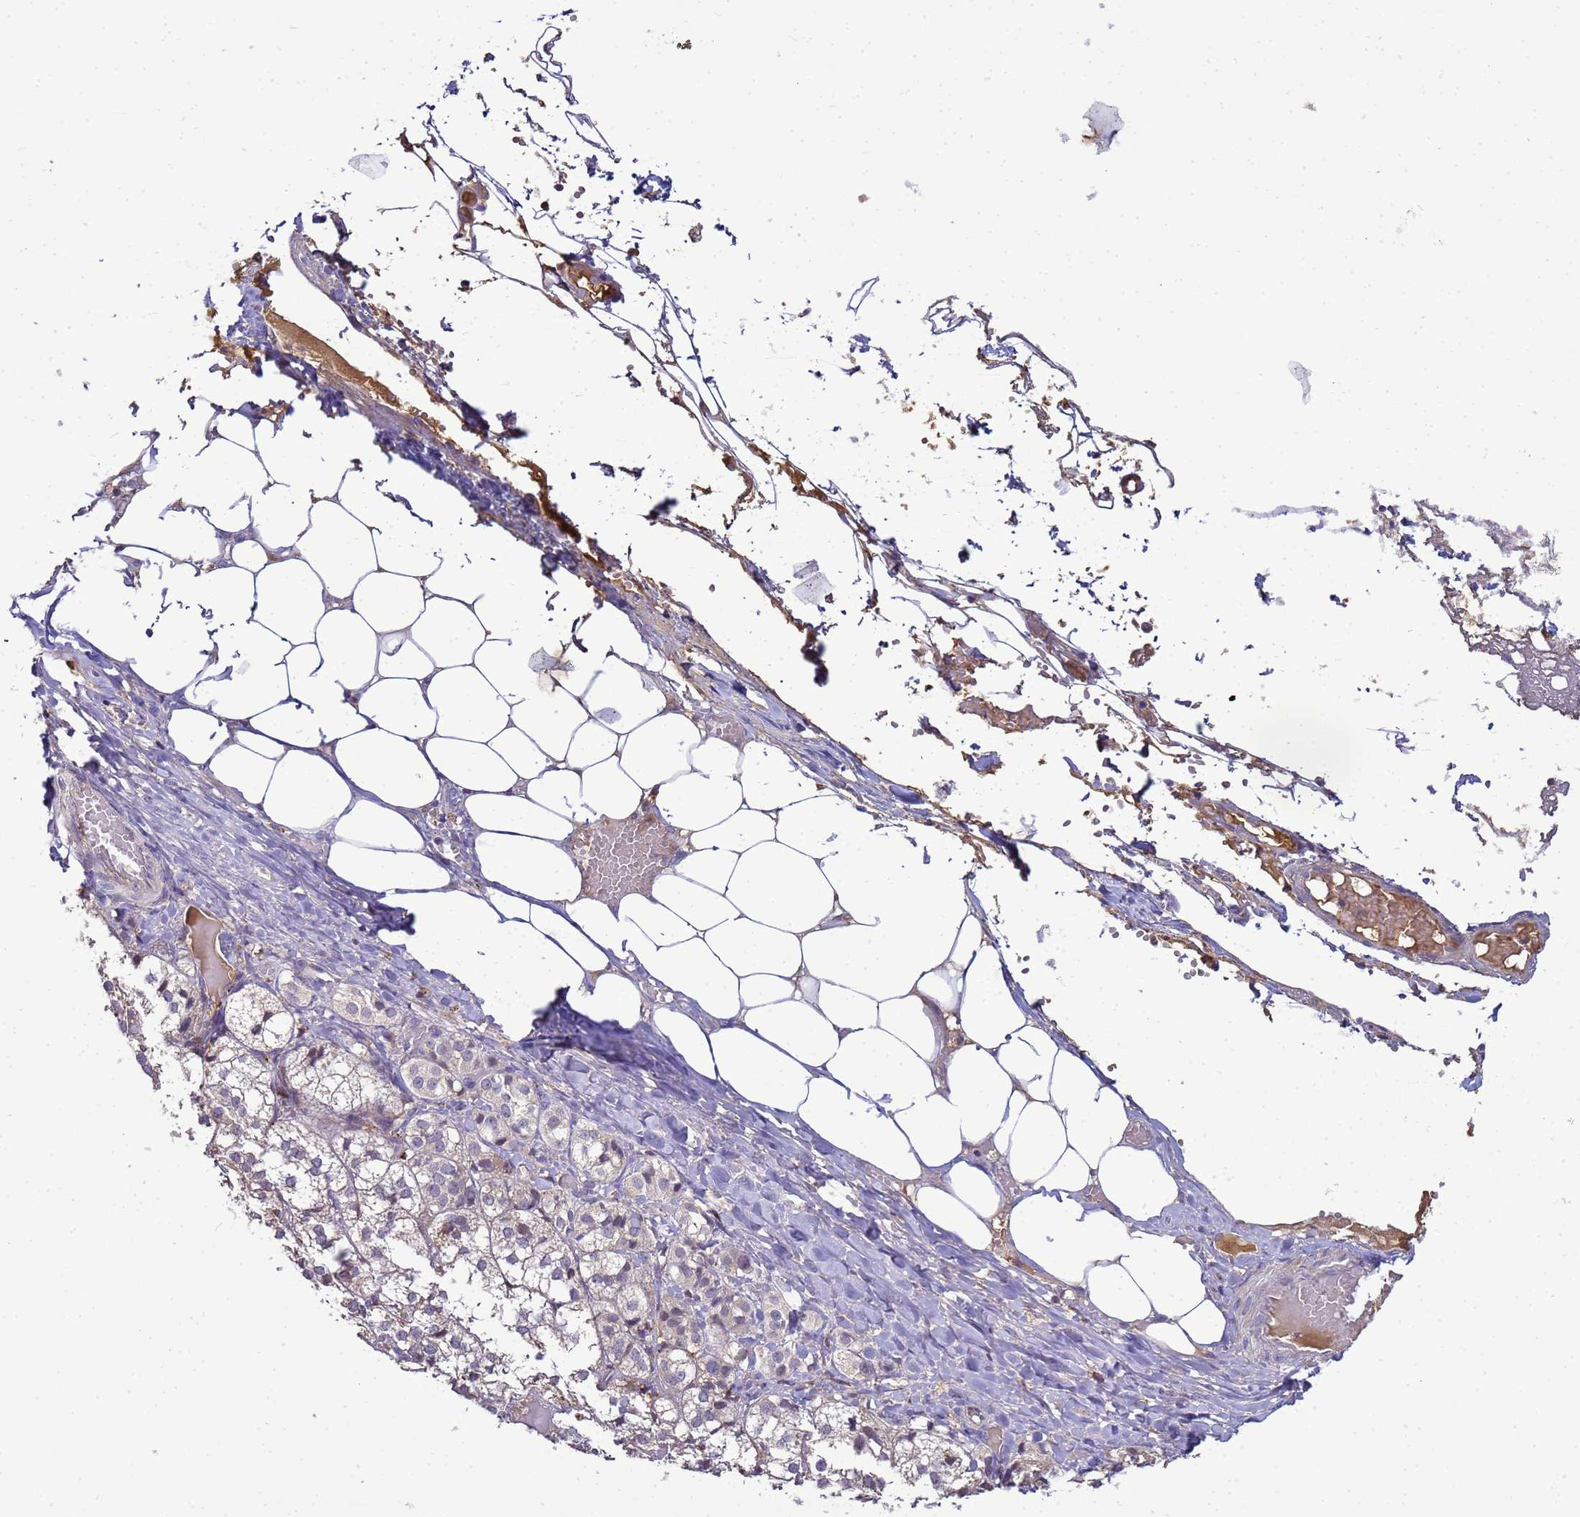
{"staining": {"intensity": "negative", "quantity": "none", "location": "none"}, "tissue": "adrenal gland", "cell_type": "Glandular cells", "image_type": "normal", "snomed": [{"axis": "morphology", "description": "Normal tissue, NOS"}, {"axis": "topography", "description": "Adrenal gland"}], "caption": "This is an immunohistochemistry (IHC) histopathology image of normal adrenal gland. There is no positivity in glandular cells.", "gene": "TMEM74B", "patient": {"sex": "female", "age": 61}}